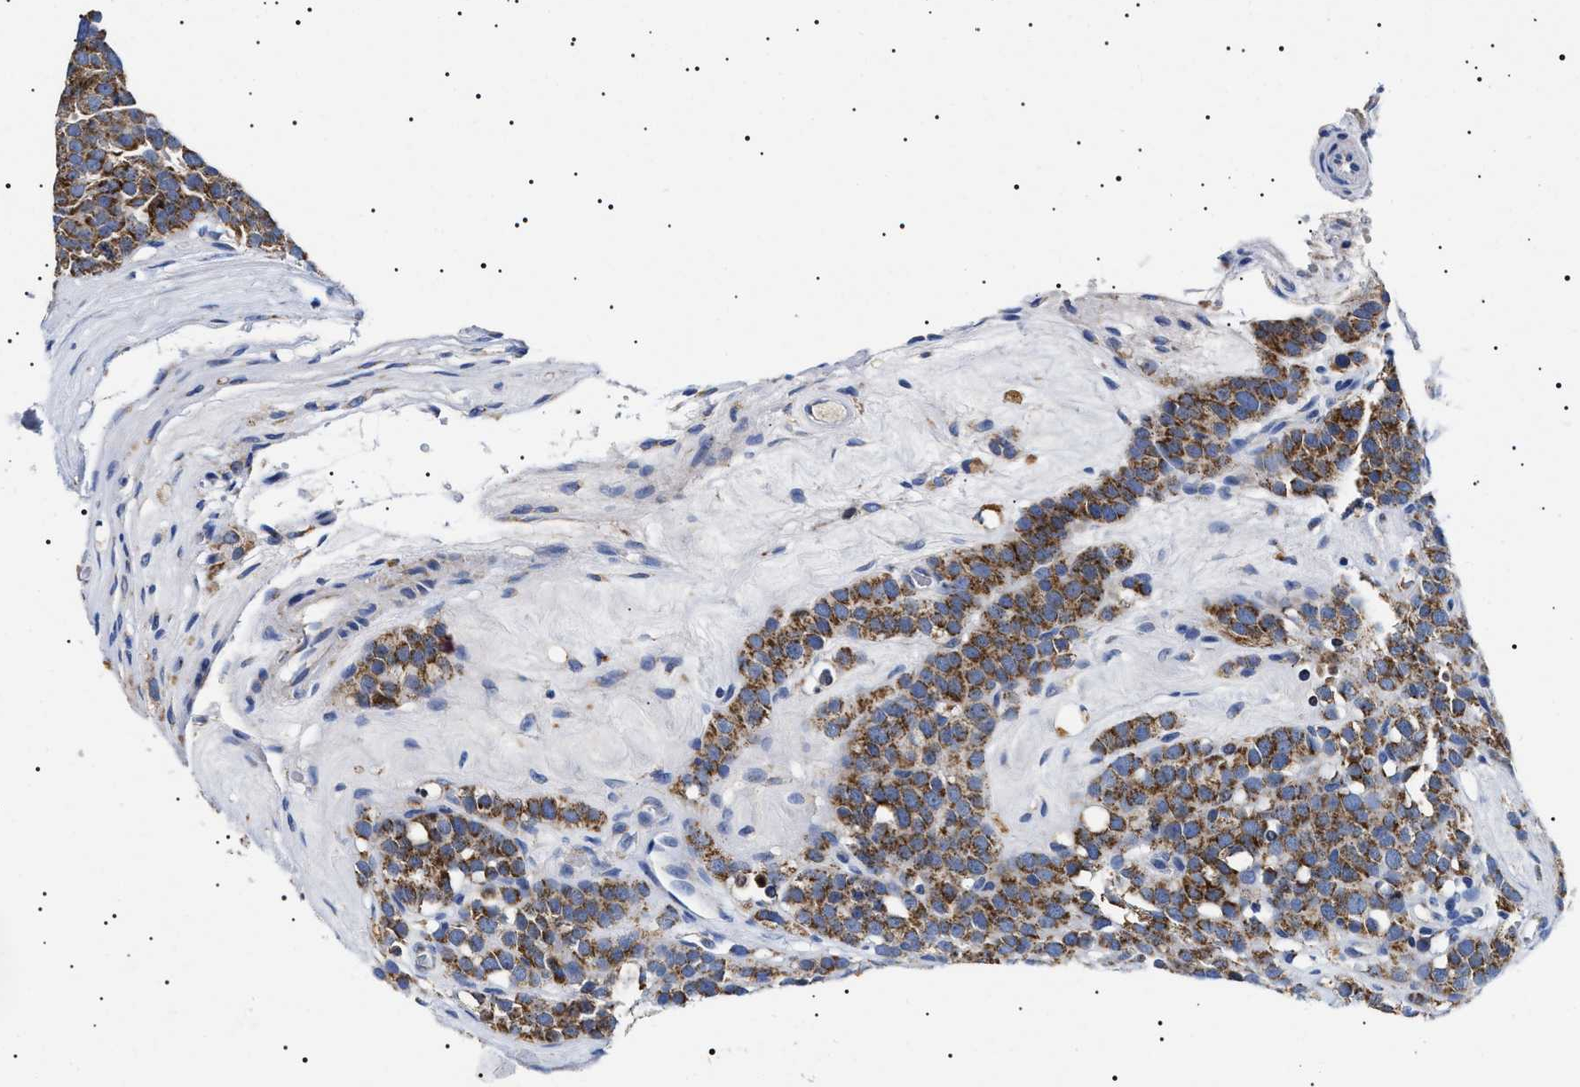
{"staining": {"intensity": "strong", "quantity": ">75%", "location": "cytoplasmic/membranous"}, "tissue": "testis cancer", "cell_type": "Tumor cells", "image_type": "cancer", "snomed": [{"axis": "morphology", "description": "Seminoma, NOS"}, {"axis": "topography", "description": "Testis"}], "caption": "A high amount of strong cytoplasmic/membranous staining is appreciated in about >75% of tumor cells in testis seminoma tissue. Nuclei are stained in blue.", "gene": "CHRDL2", "patient": {"sex": "male", "age": 71}}